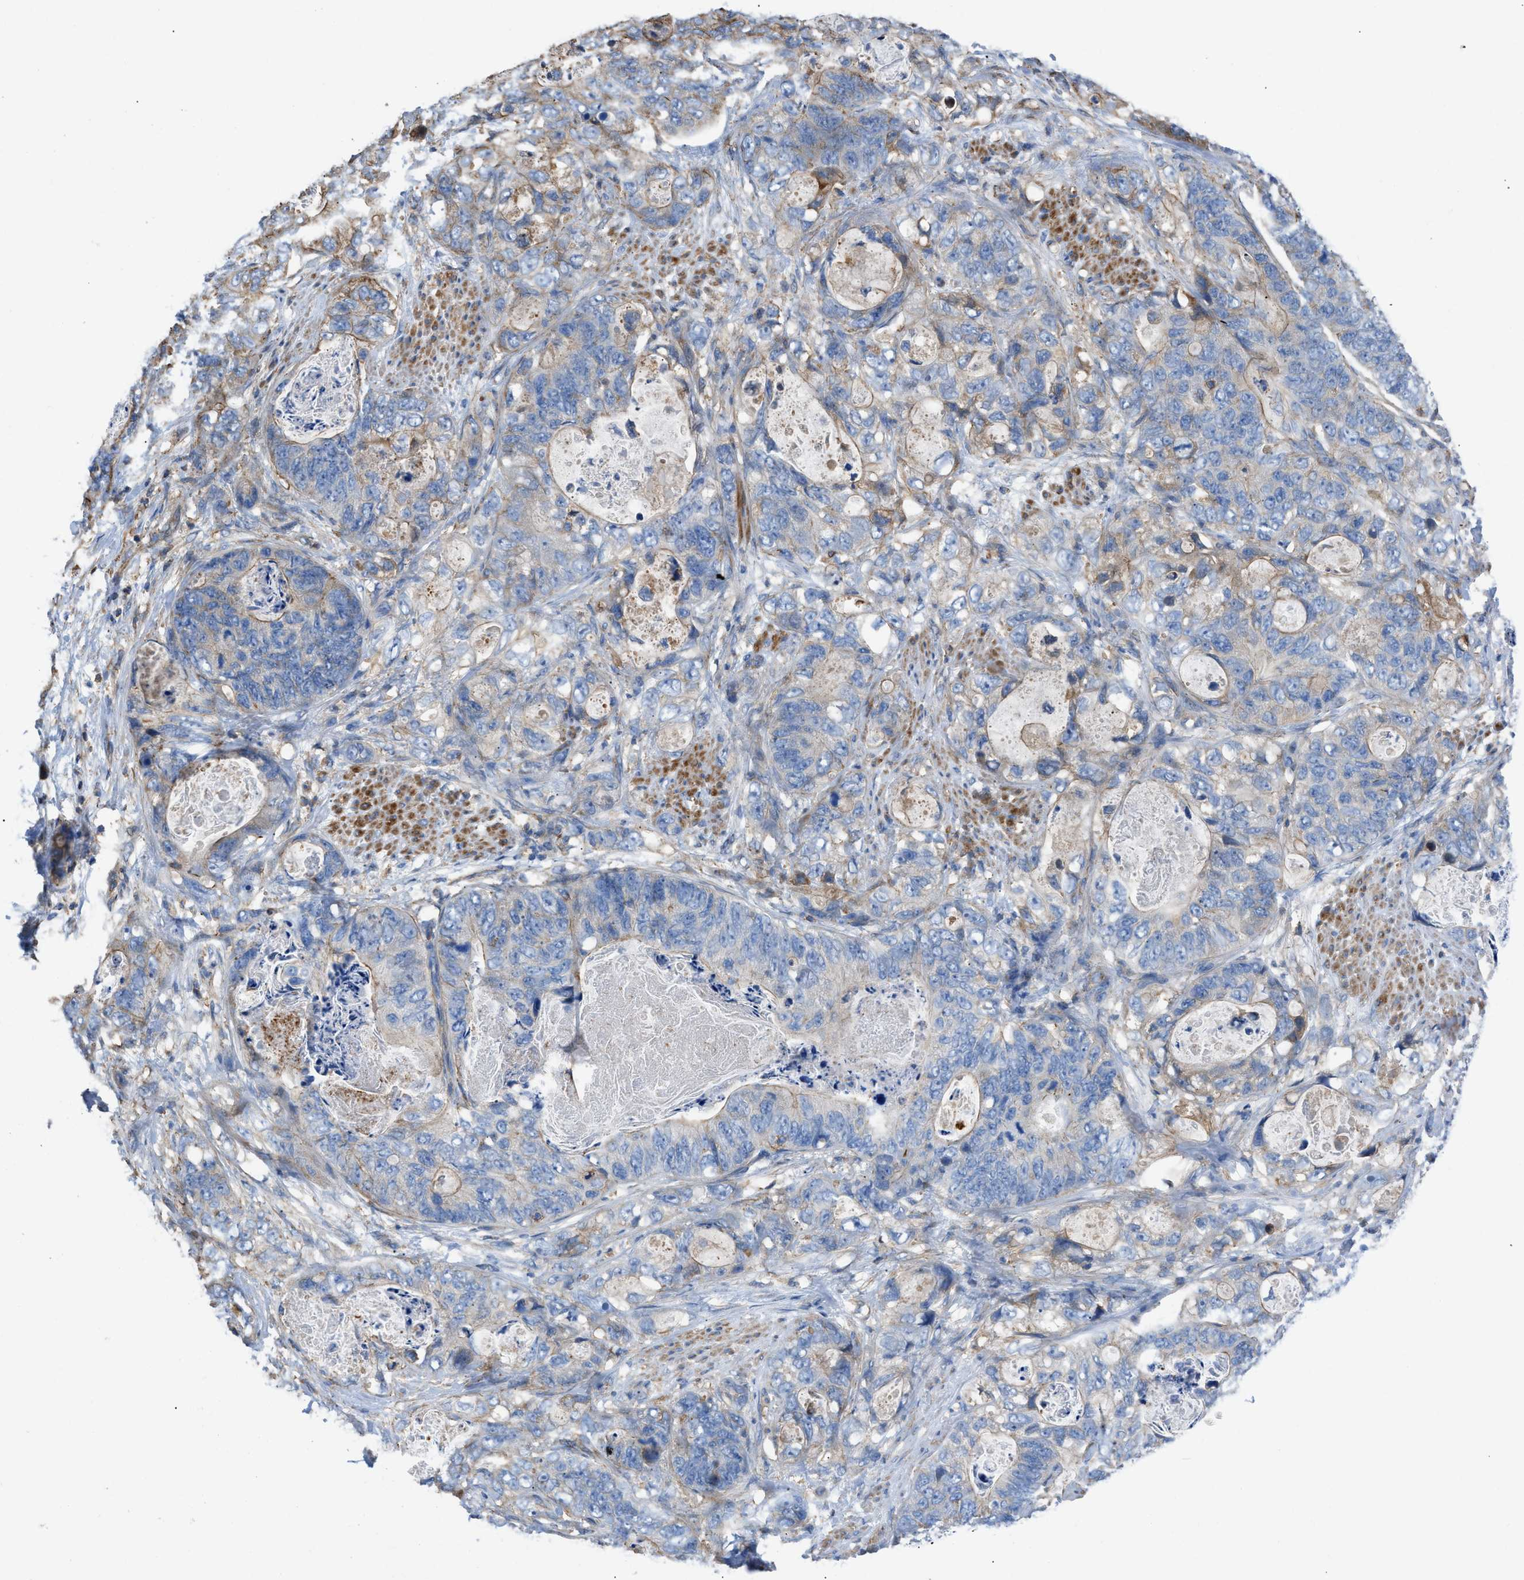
{"staining": {"intensity": "weak", "quantity": "<25%", "location": "cytoplasmic/membranous"}, "tissue": "stomach cancer", "cell_type": "Tumor cells", "image_type": "cancer", "snomed": [{"axis": "morphology", "description": "Adenocarcinoma, NOS"}, {"axis": "topography", "description": "Stomach"}], "caption": "High power microscopy image of an IHC micrograph of stomach cancer (adenocarcinoma), revealing no significant positivity in tumor cells.", "gene": "ATP6V0D1", "patient": {"sex": "female", "age": 89}}